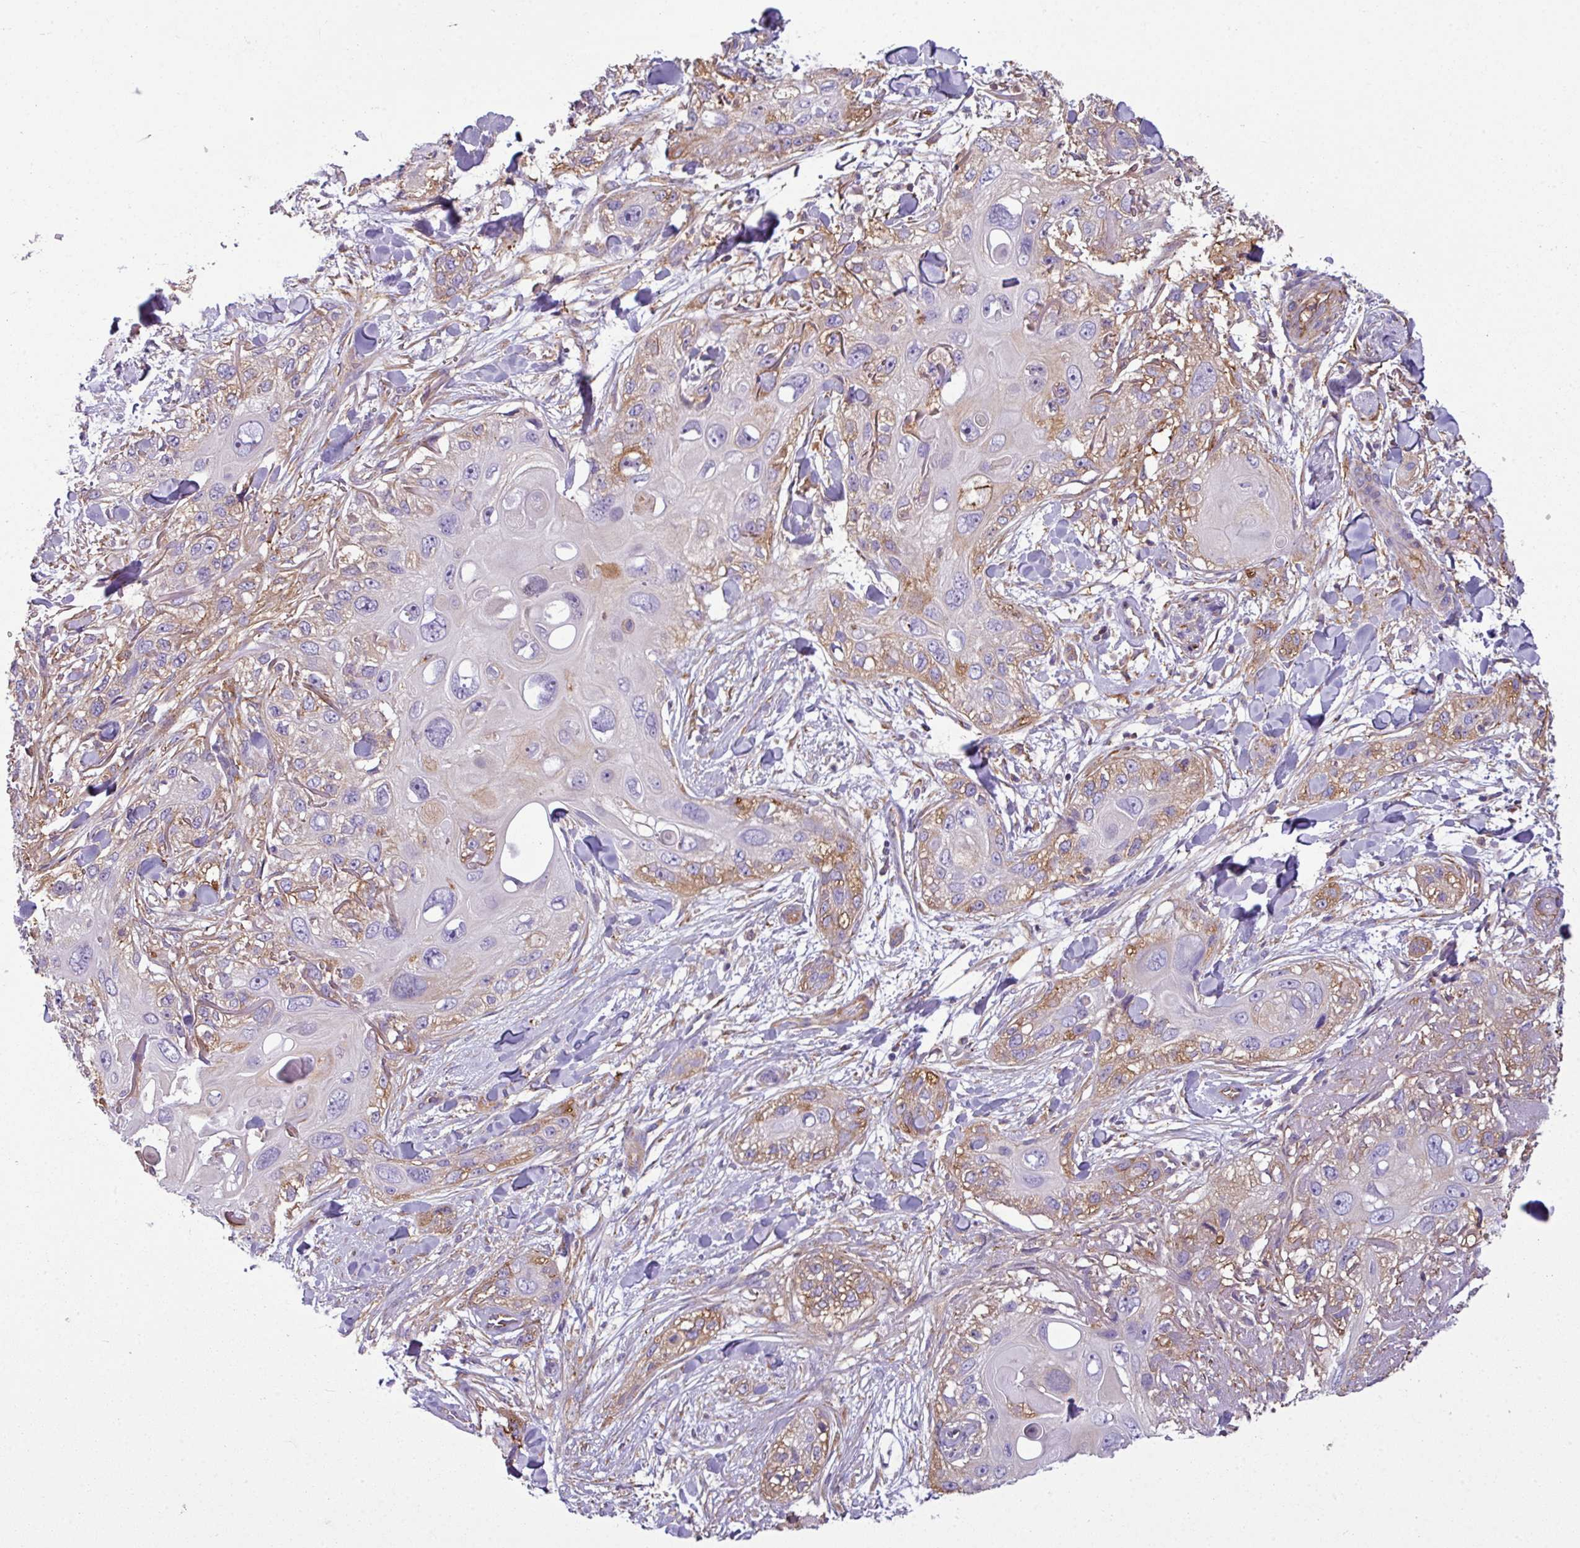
{"staining": {"intensity": "weak", "quantity": "25%-75%", "location": "cytoplasmic/membranous"}, "tissue": "skin cancer", "cell_type": "Tumor cells", "image_type": "cancer", "snomed": [{"axis": "morphology", "description": "Normal tissue, NOS"}, {"axis": "morphology", "description": "Squamous cell carcinoma, NOS"}, {"axis": "topography", "description": "Skin"}], "caption": "Tumor cells show low levels of weak cytoplasmic/membranous expression in about 25%-75% of cells in skin squamous cell carcinoma.", "gene": "XNDC1N", "patient": {"sex": "male", "age": 72}}